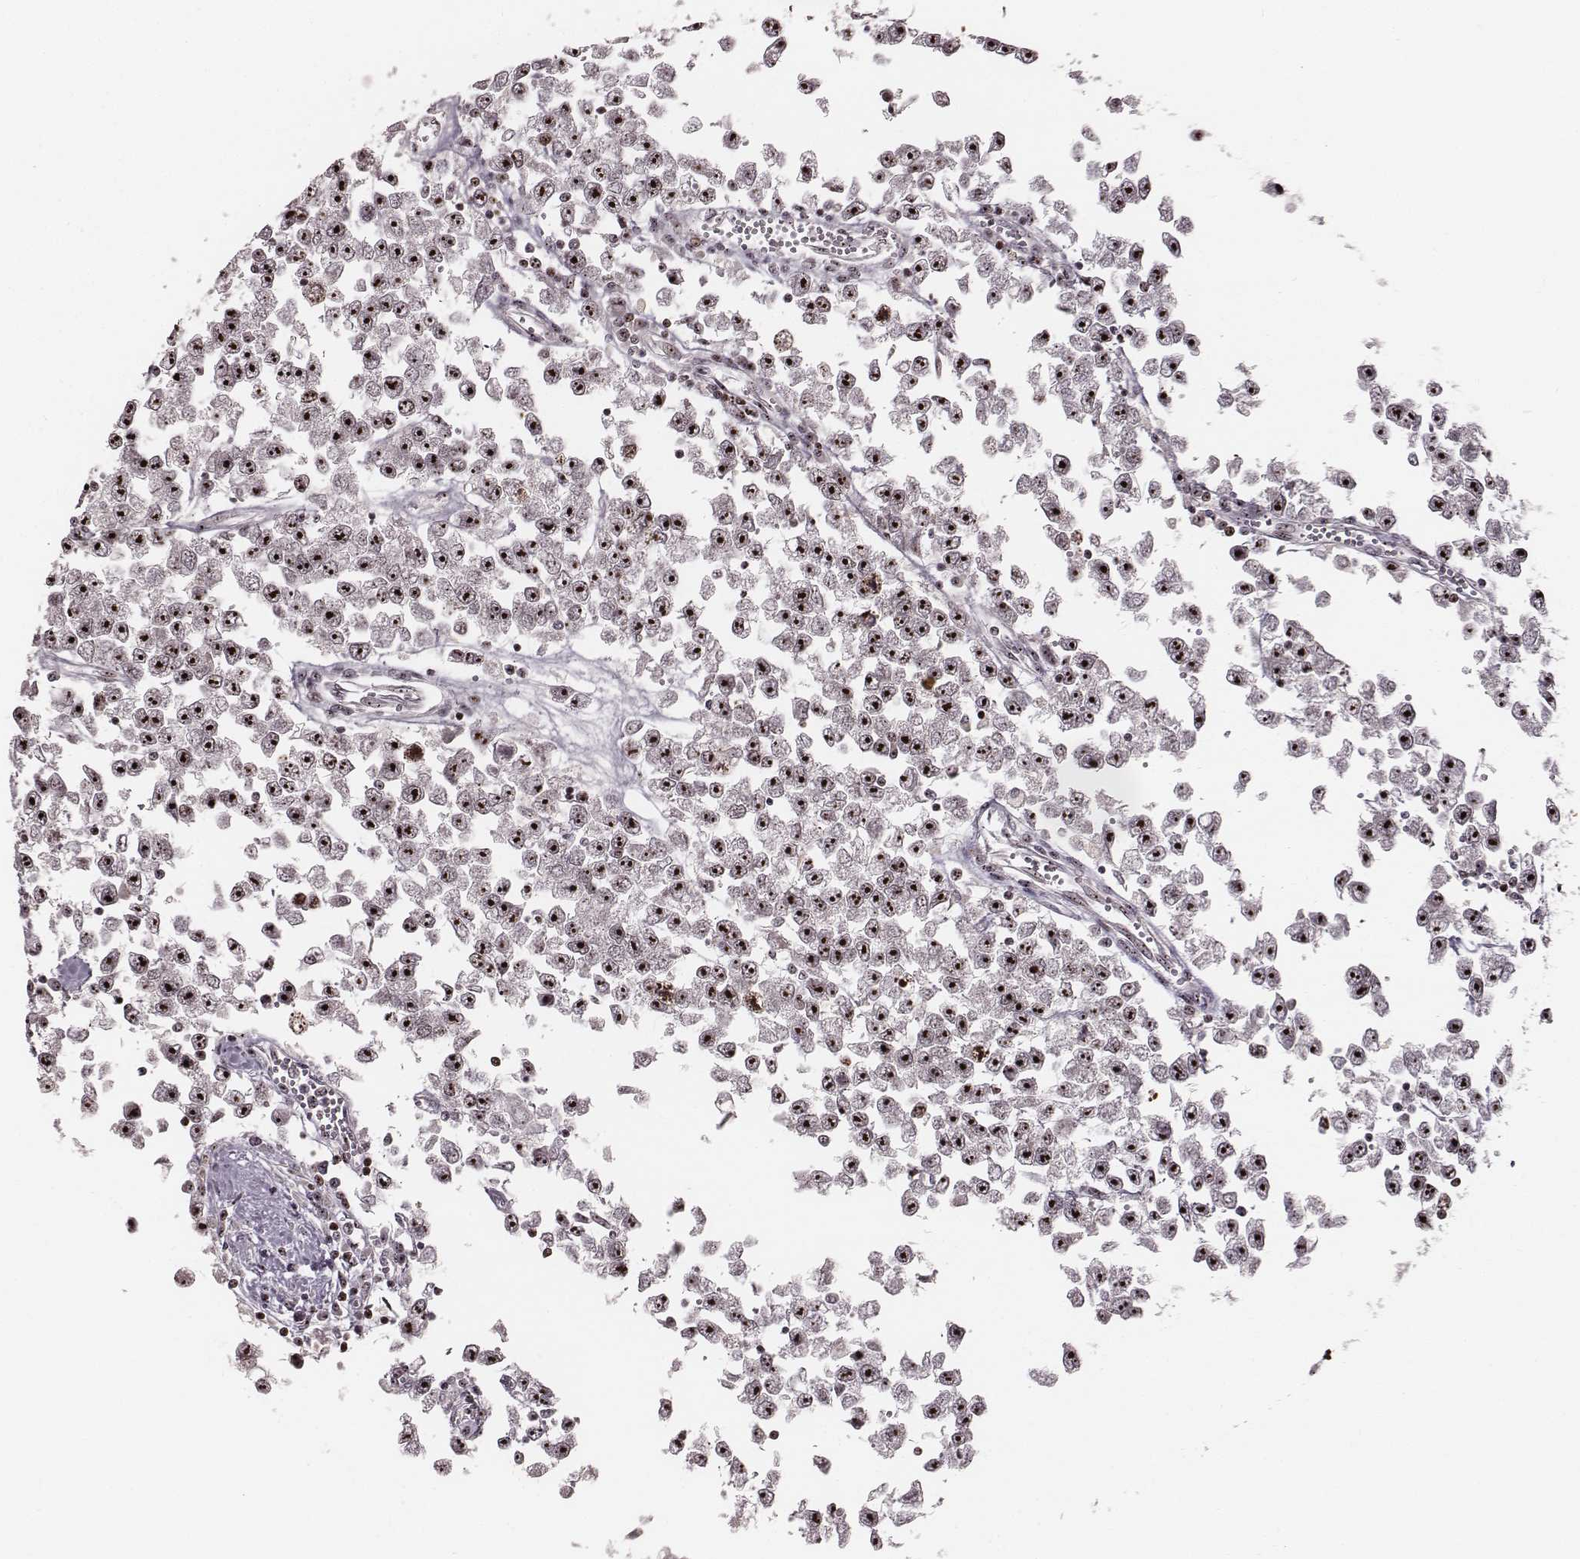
{"staining": {"intensity": "moderate", "quantity": ">75%", "location": "nuclear"}, "tissue": "testis cancer", "cell_type": "Tumor cells", "image_type": "cancer", "snomed": [{"axis": "morphology", "description": "Seminoma, NOS"}, {"axis": "topography", "description": "Testis"}], "caption": "Moderate nuclear staining is present in approximately >75% of tumor cells in testis seminoma. Using DAB (3,3'-diaminobenzidine) (brown) and hematoxylin (blue) stains, captured at high magnification using brightfield microscopy.", "gene": "NOP56", "patient": {"sex": "male", "age": 34}}